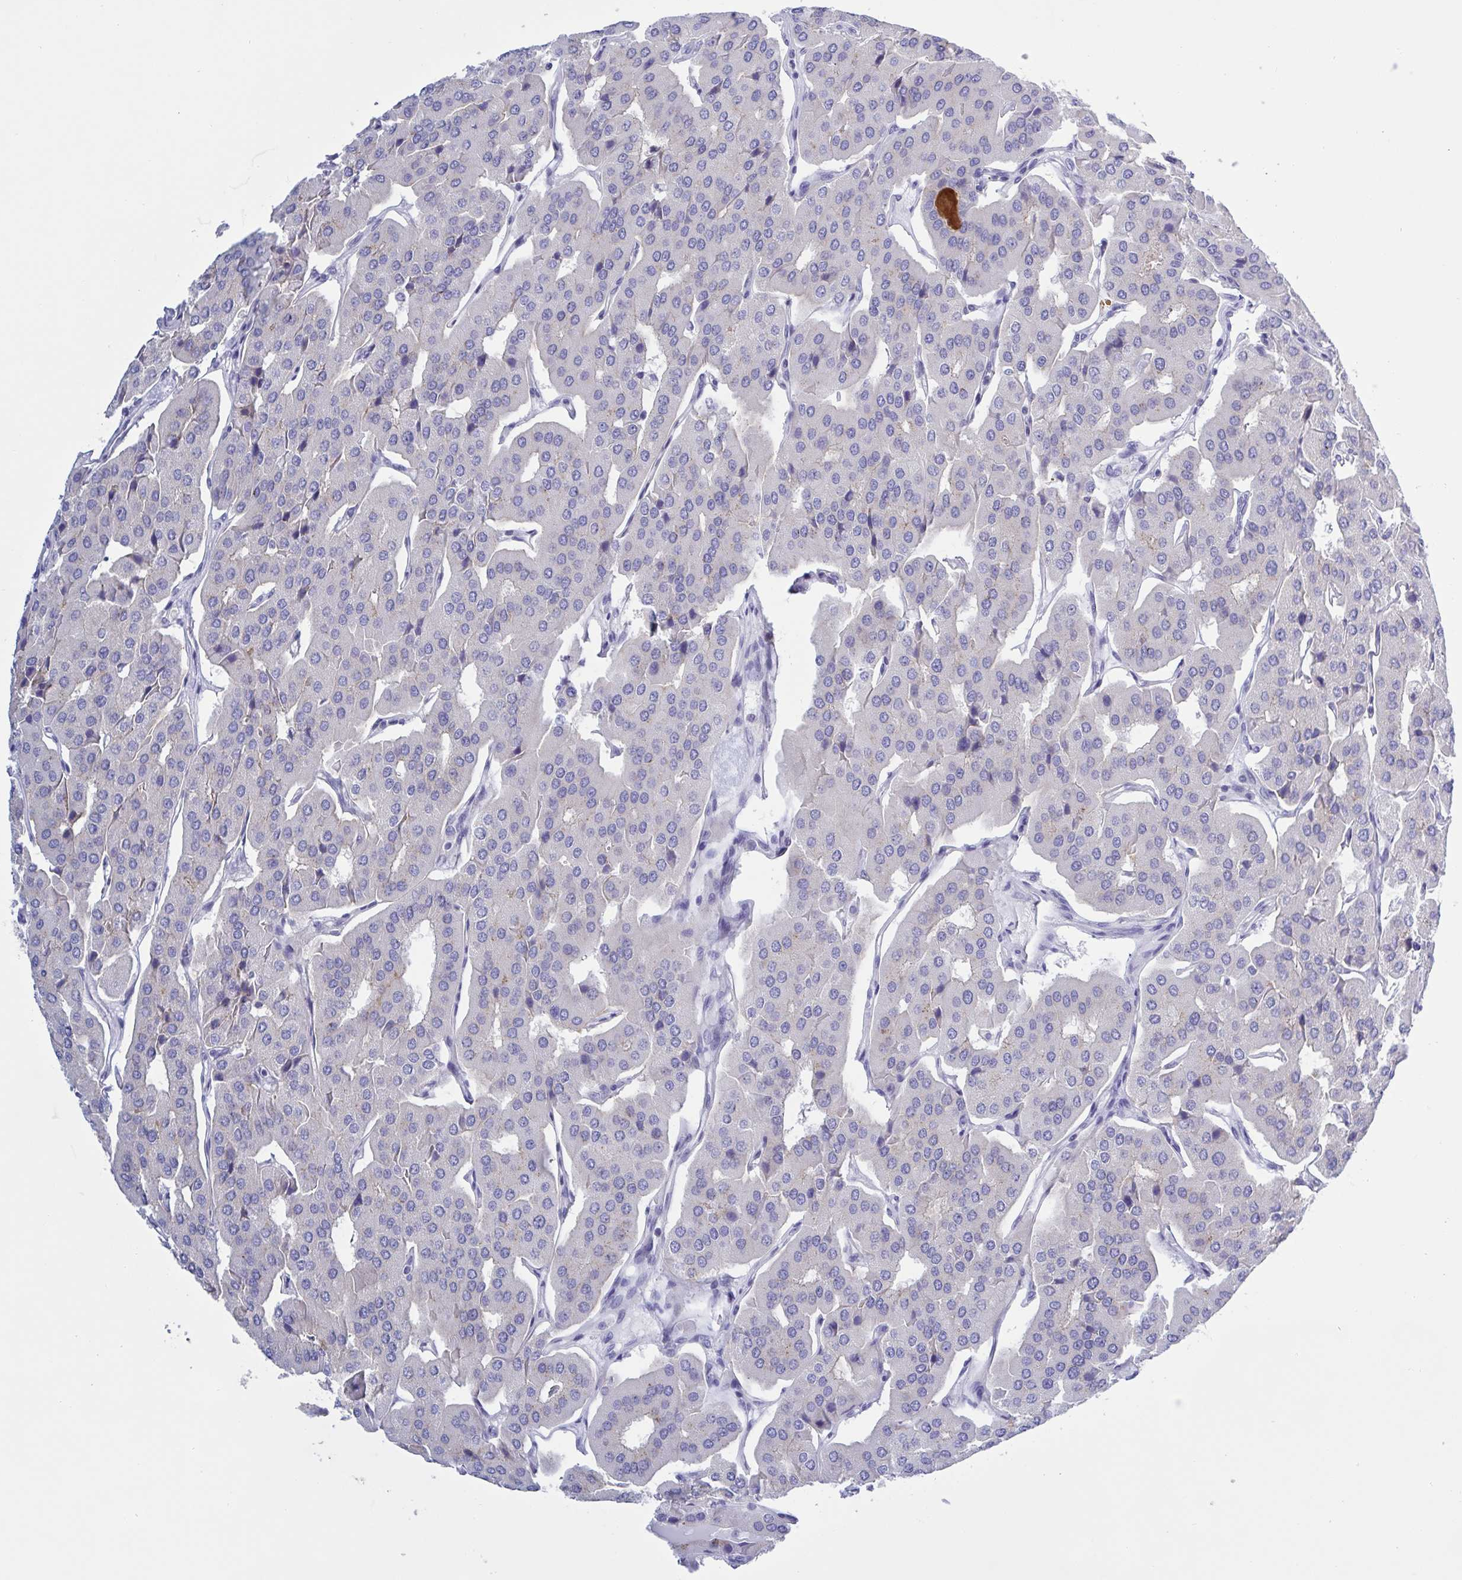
{"staining": {"intensity": "negative", "quantity": "none", "location": "none"}, "tissue": "parathyroid gland", "cell_type": "Glandular cells", "image_type": "normal", "snomed": [{"axis": "morphology", "description": "Normal tissue, NOS"}, {"axis": "morphology", "description": "Adenoma, NOS"}, {"axis": "topography", "description": "Parathyroid gland"}], "caption": "Human parathyroid gland stained for a protein using immunohistochemistry (IHC) demonstrates no expression in glandular cells.", "gene": "CHMP5", "patient": {"sex": "female", "age": 86}}